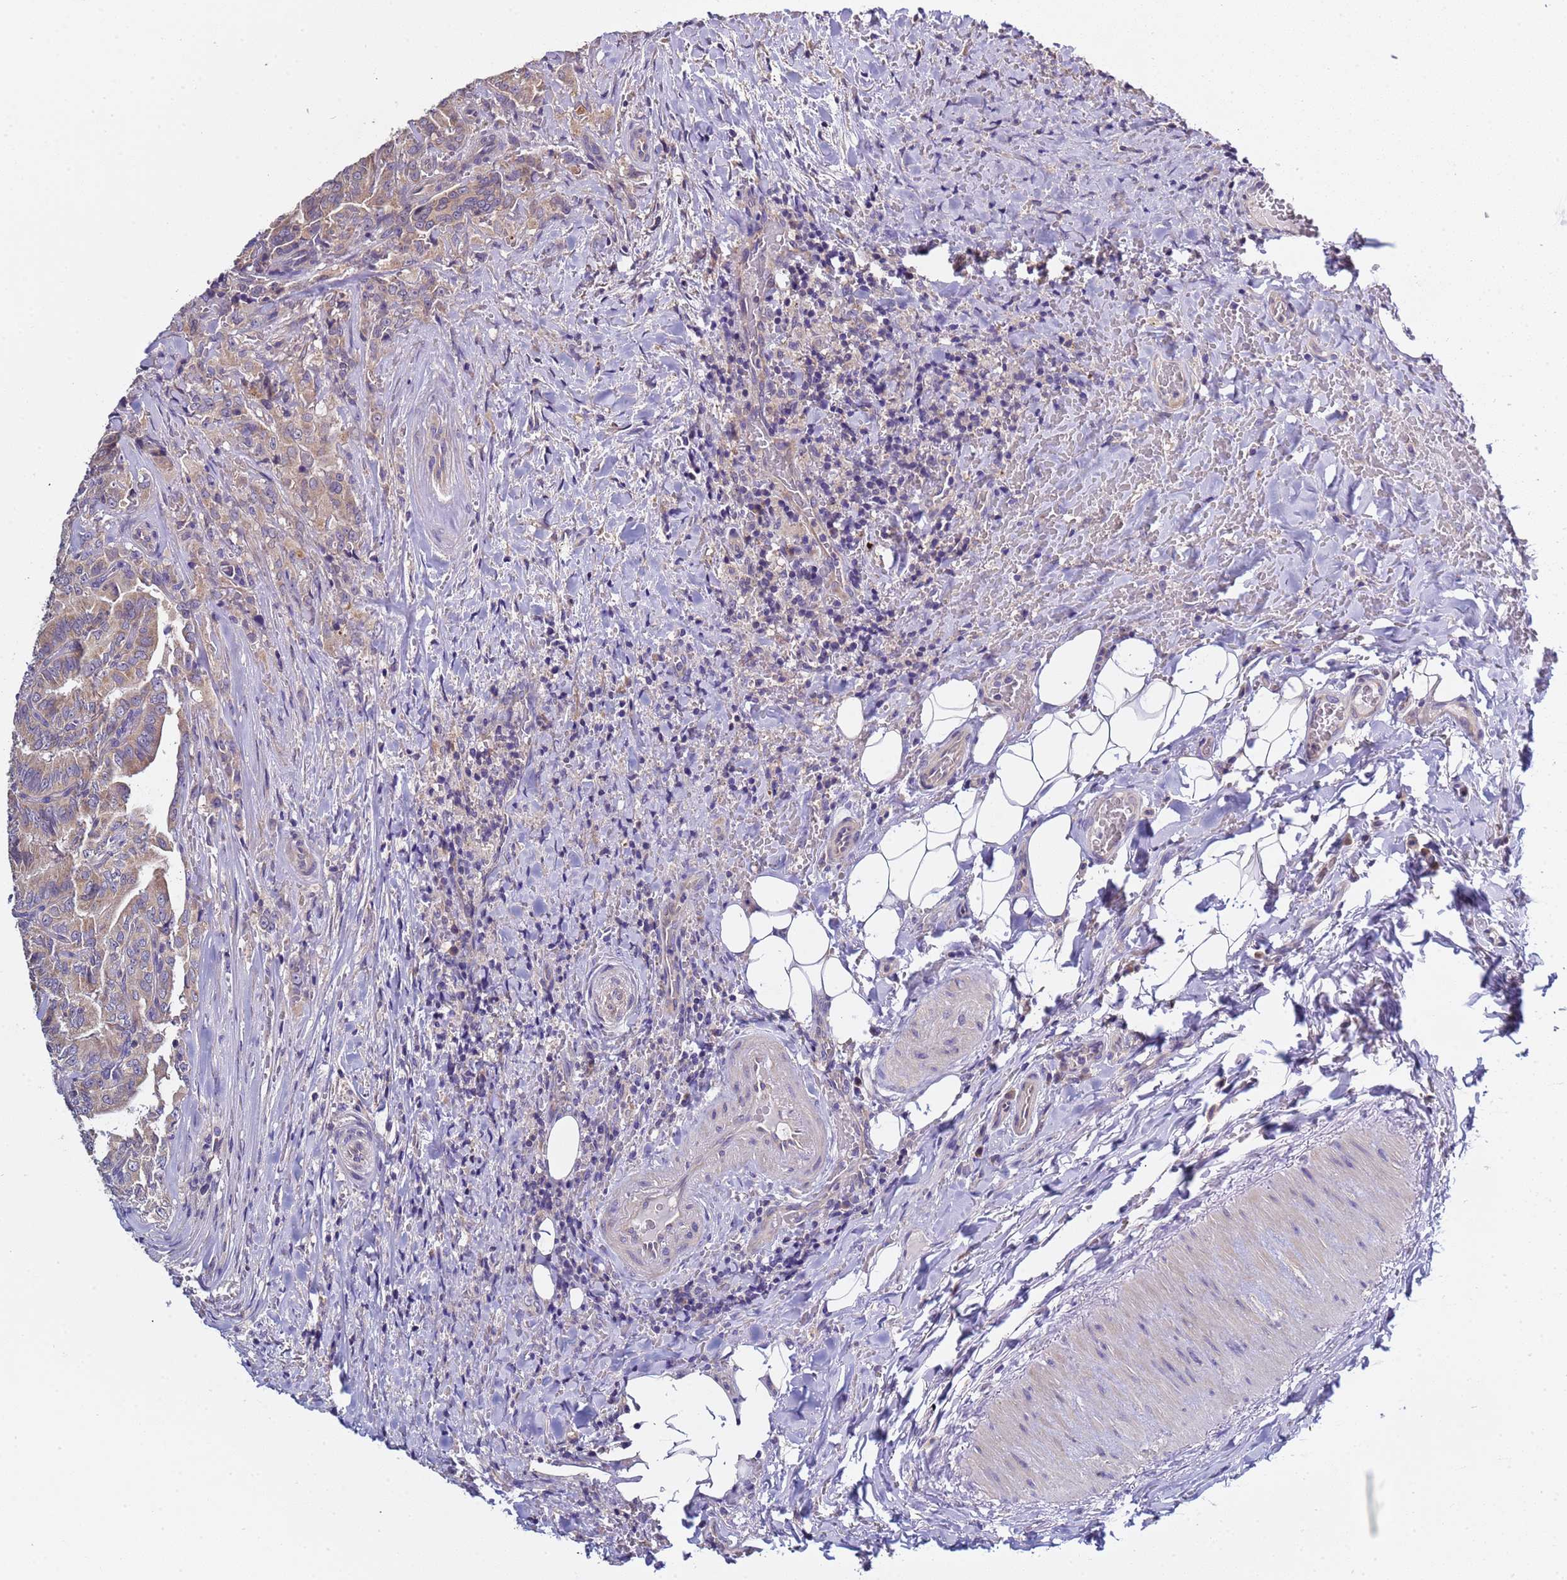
{"staining": {"intensity": "weak", "quantity": ">75%", "location": "cytoplasmic/membranous"}, "tissue": "thyroid cancer", "cell_type": "Tumor cells", "image_type": "cancer", "snomed": [{"axis": "morphology", "description": "Papillary adenocarcinoma, NOS"}, {"axis": "topography", "description": "Thyroid gland"}], "caption": "This is an image of IHC staining of papillary adenocarcinoma (thyroid), which shows weak expression in the cytoplasmic/membranous of tumor cells.", "gene": "ELMOD2", "patient": {"sex": "male", "age": 61}}